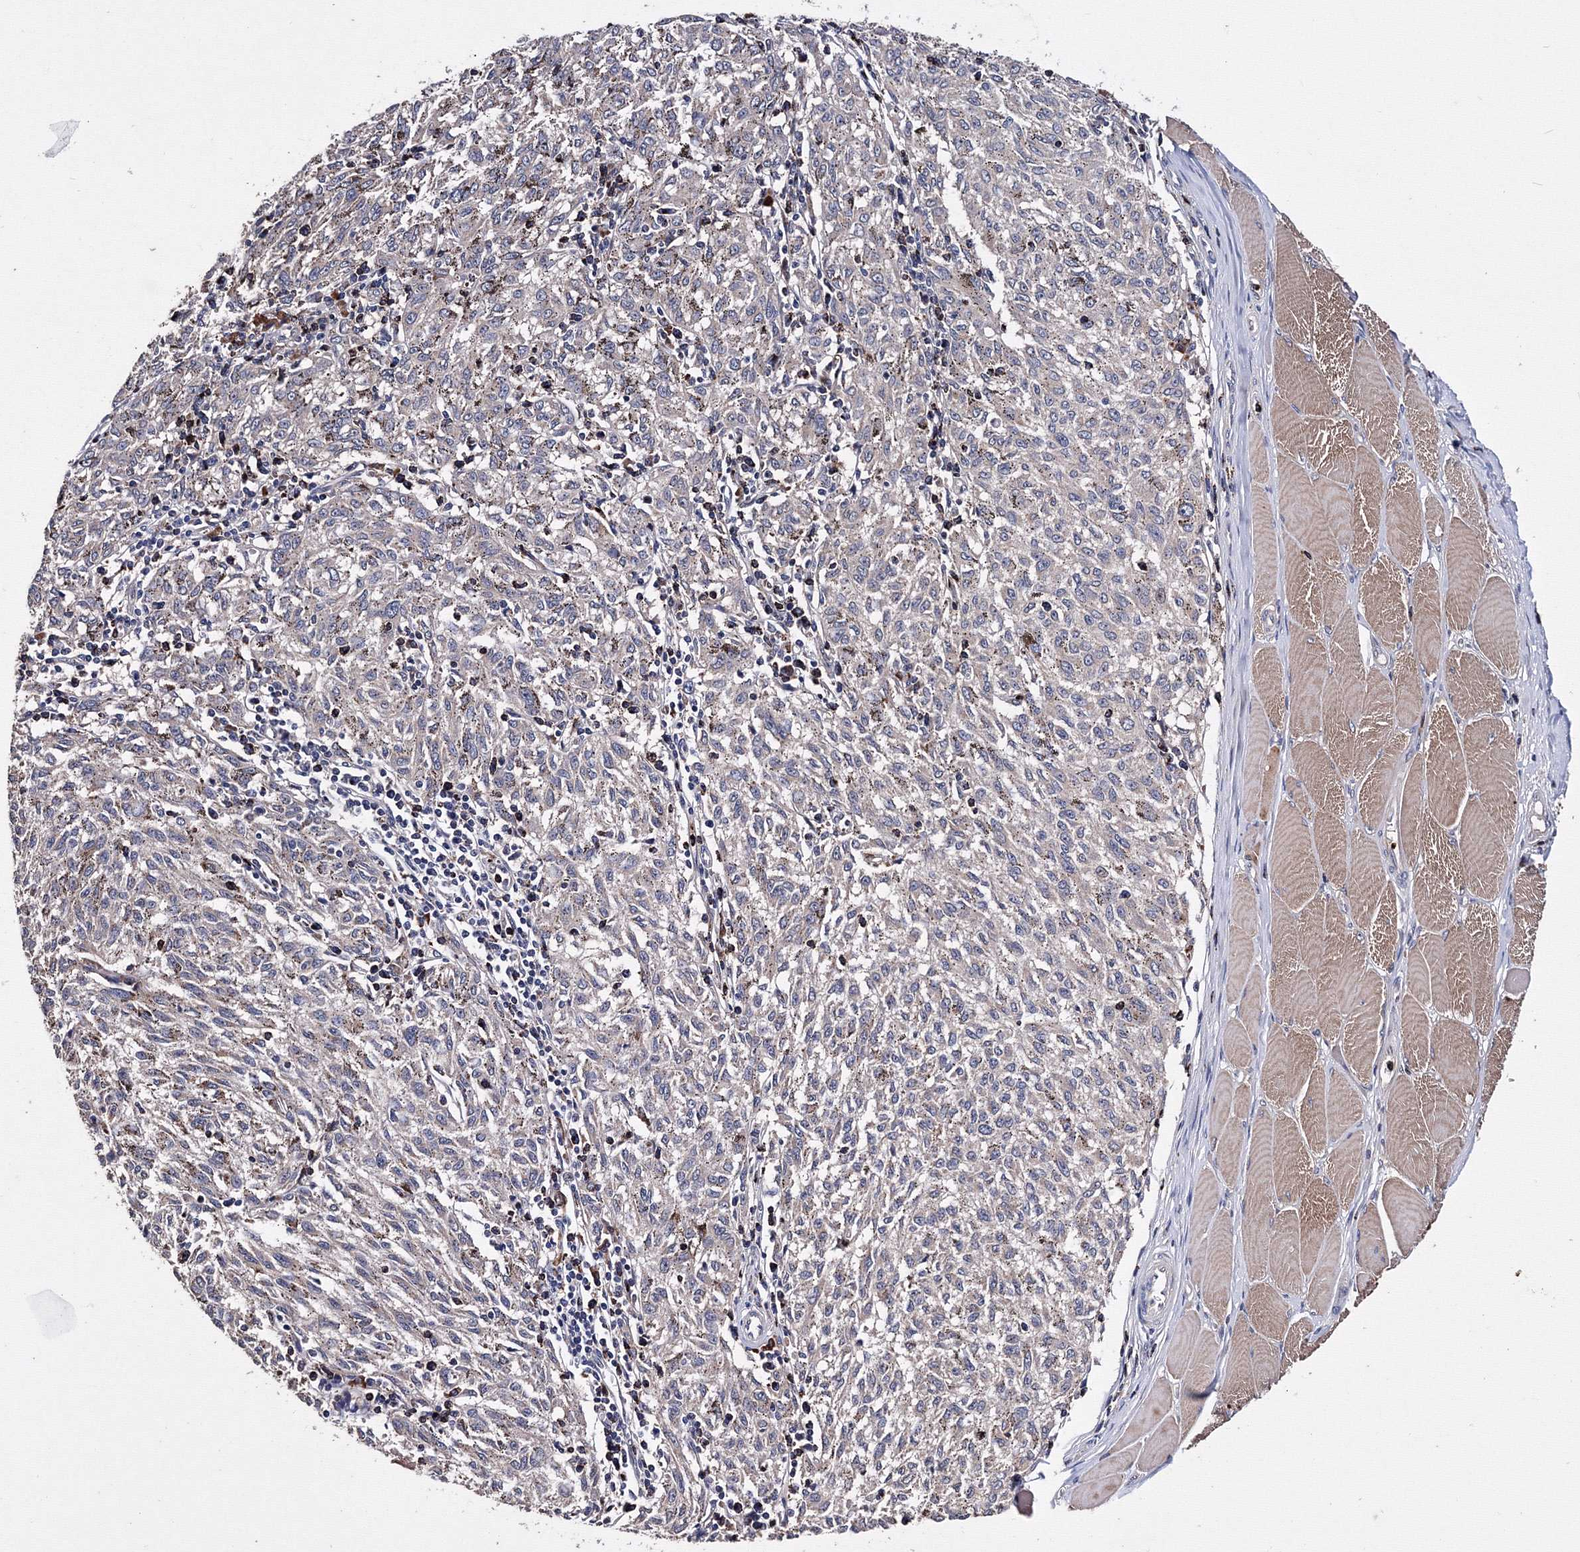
{"staining": {"intensity": "negative", "quantity": "none", "location": "none"}, "tissue": "melanoma", "cell_type": "Tumor cells", "image_type": "cancer", "snomed": [{"axis": "morphology", "description": "Malignant melanoma, NOS"}, {"axis": "topography", "description": "Skin"}], "caption": "DAB immunohistochemical staining of melanoma reveals no significant expression in tumor cells.", "gene": "PHYKPL", "patient": {"sex": "female", "age": 72}}